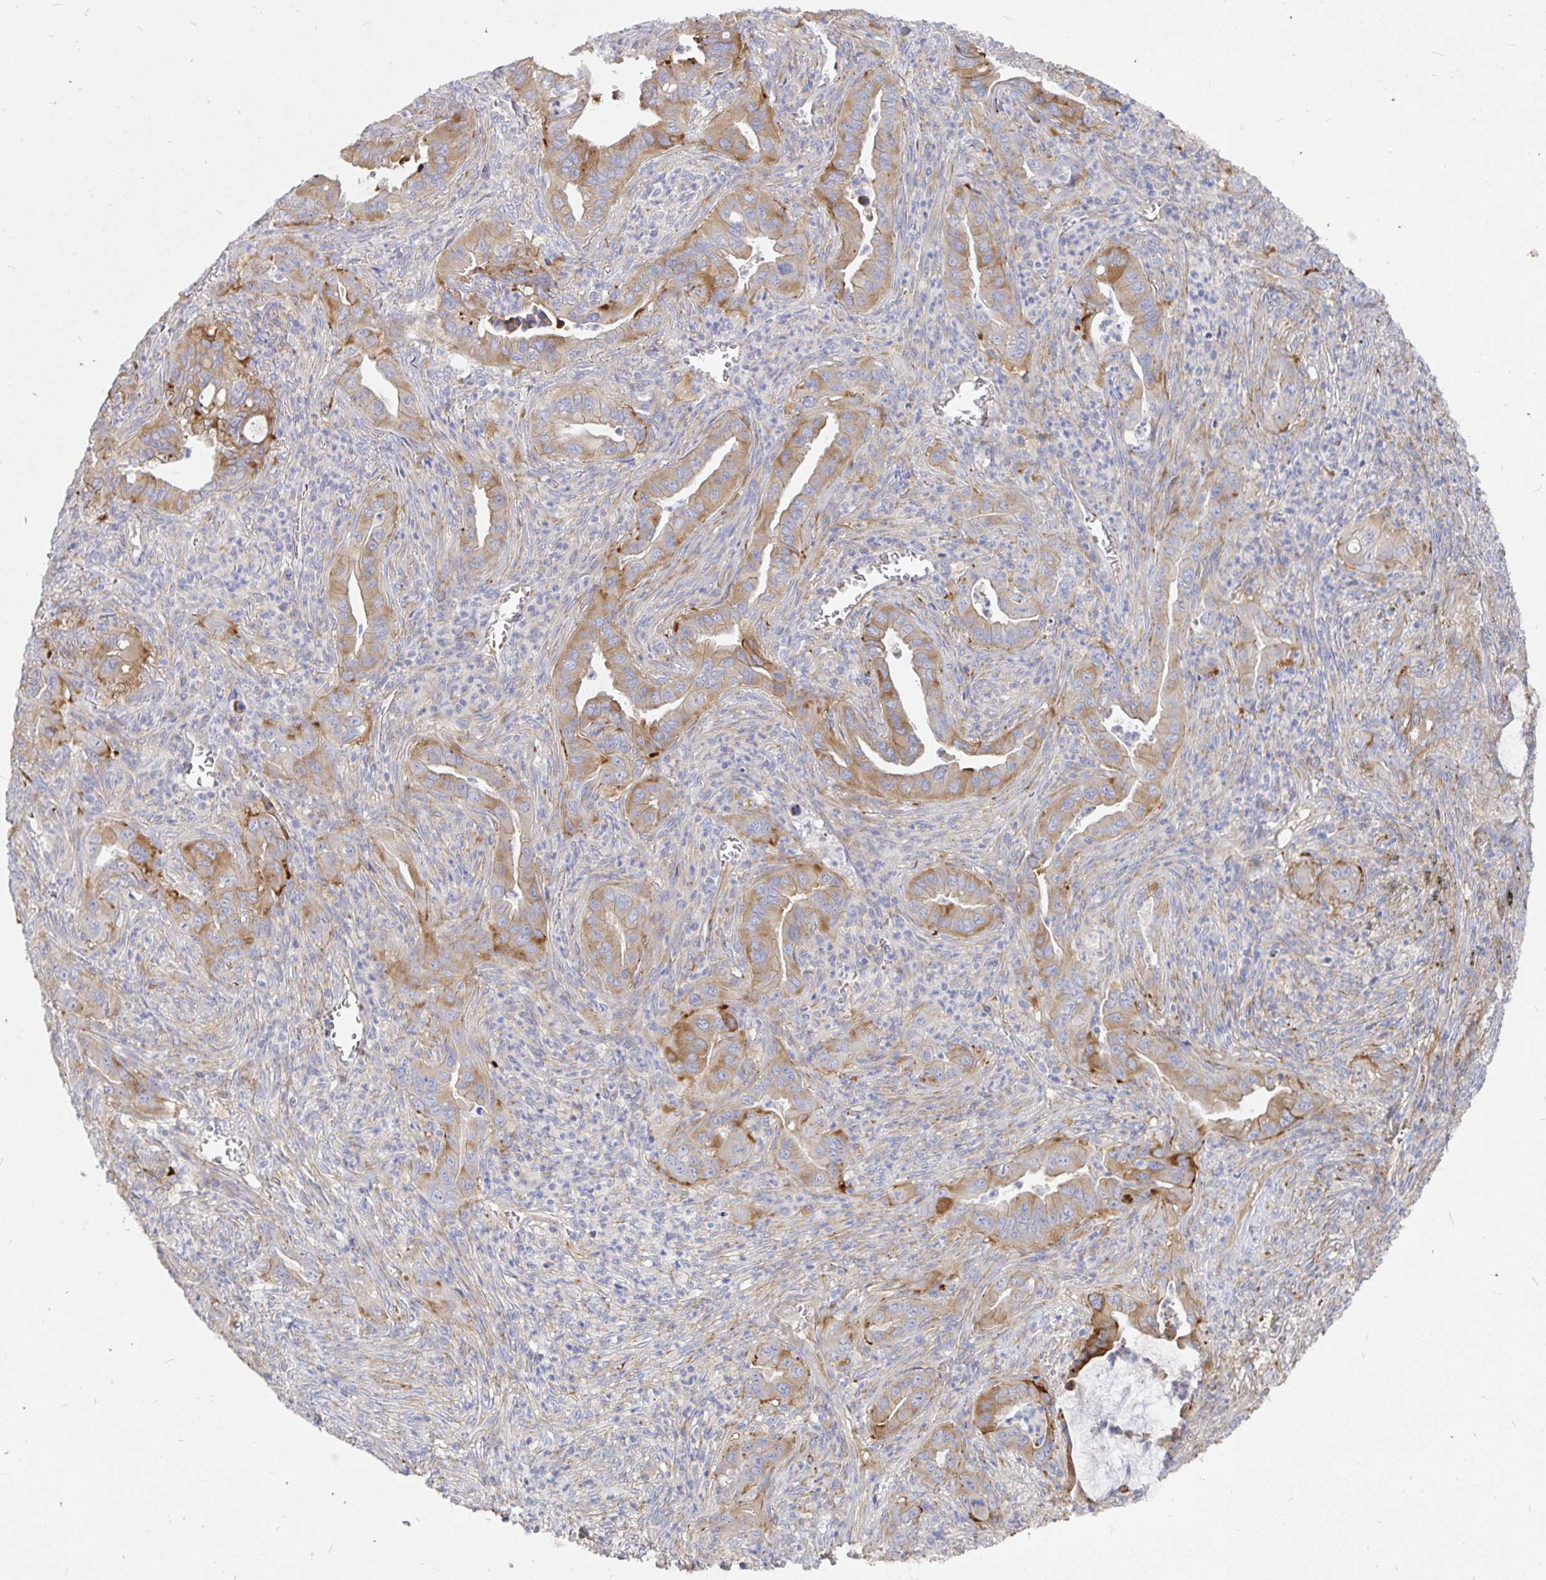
{"staining": {"intensity": "moderate", "quantity": ">75%", "location": "cytoplasmic/membranous"}, "tissue": "lung cancer", "cell_type": "Tumor cells", "image_type": "cancer", "snomed": [{"axis": "morphology", "description": "Adenocarcinoma, NOS"}, {"axis": "topography", "description": "Lung"}], "caption": "An image showing moderate cytoplasmic/membranous positivity in about >75% of tumor cells in lung cancer, as visualized by brown immunohistochemical staining.", "gene": "KCTD19", "patient": {"sex": "male", "age": 65}}